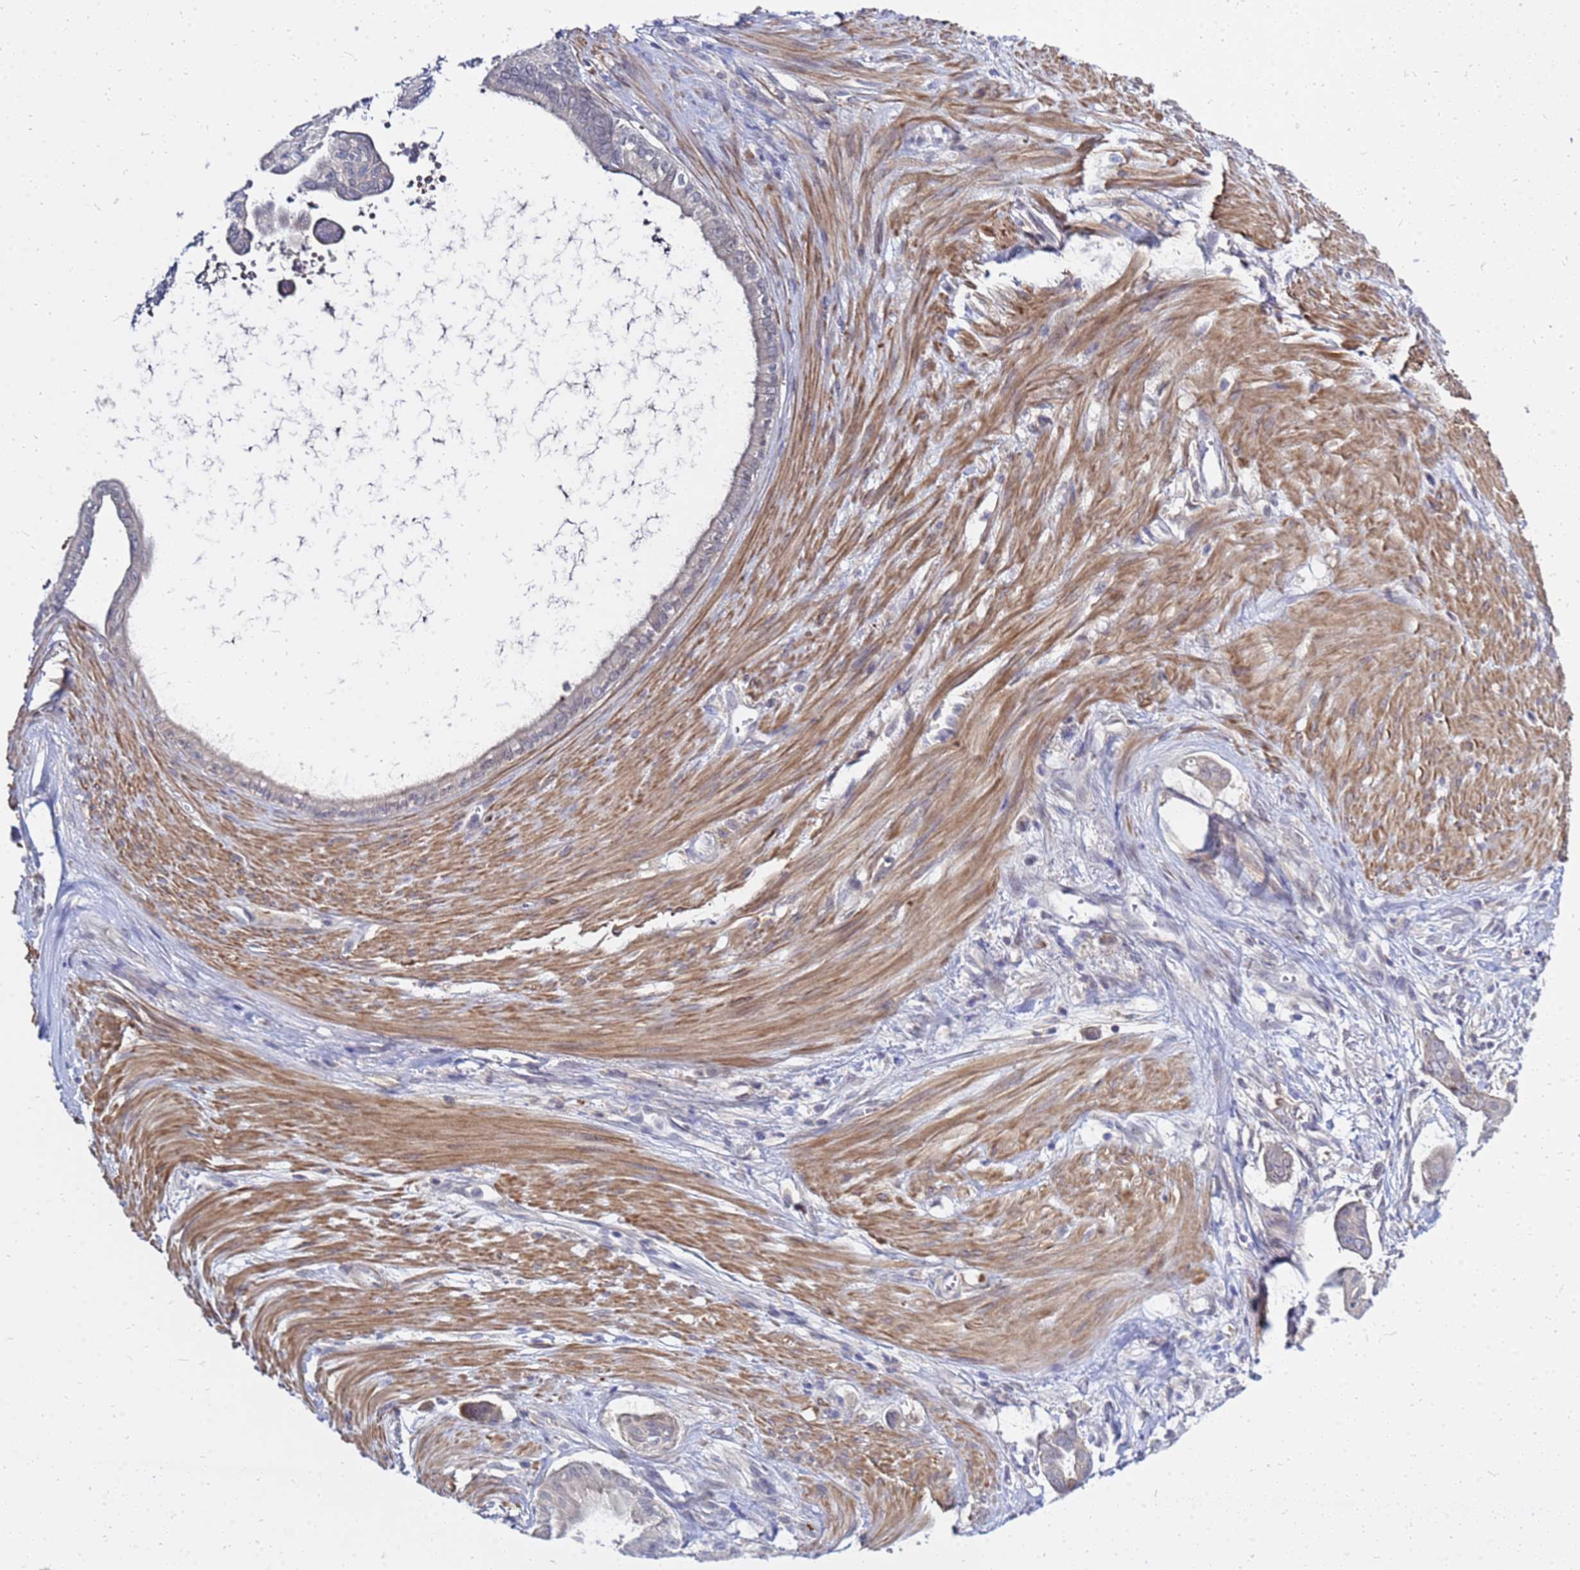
{"staining": {"intensity": "negative", "quantity": "none", "location": "none"}, "tissue": "pancreatic cancer", "cell_type": "Tumor cells", "image_type": "cancer", "snomed": [{"axis": "morphology", "description": "Adenocarcinoma, NOS"}, {"axis": "topography", "description": "Pancreas"}], "caption": "This is a photomicrograph of immunohistochemistry (IHC) staining of pancreatic adenocarcinoma, which shows no staining in tumor cells. (Immunohistochemistry (ihc), brightfield microscopy, high magnification).", "gene": "SRGAP3", "patient": {"sex": "male", "age": 71}}